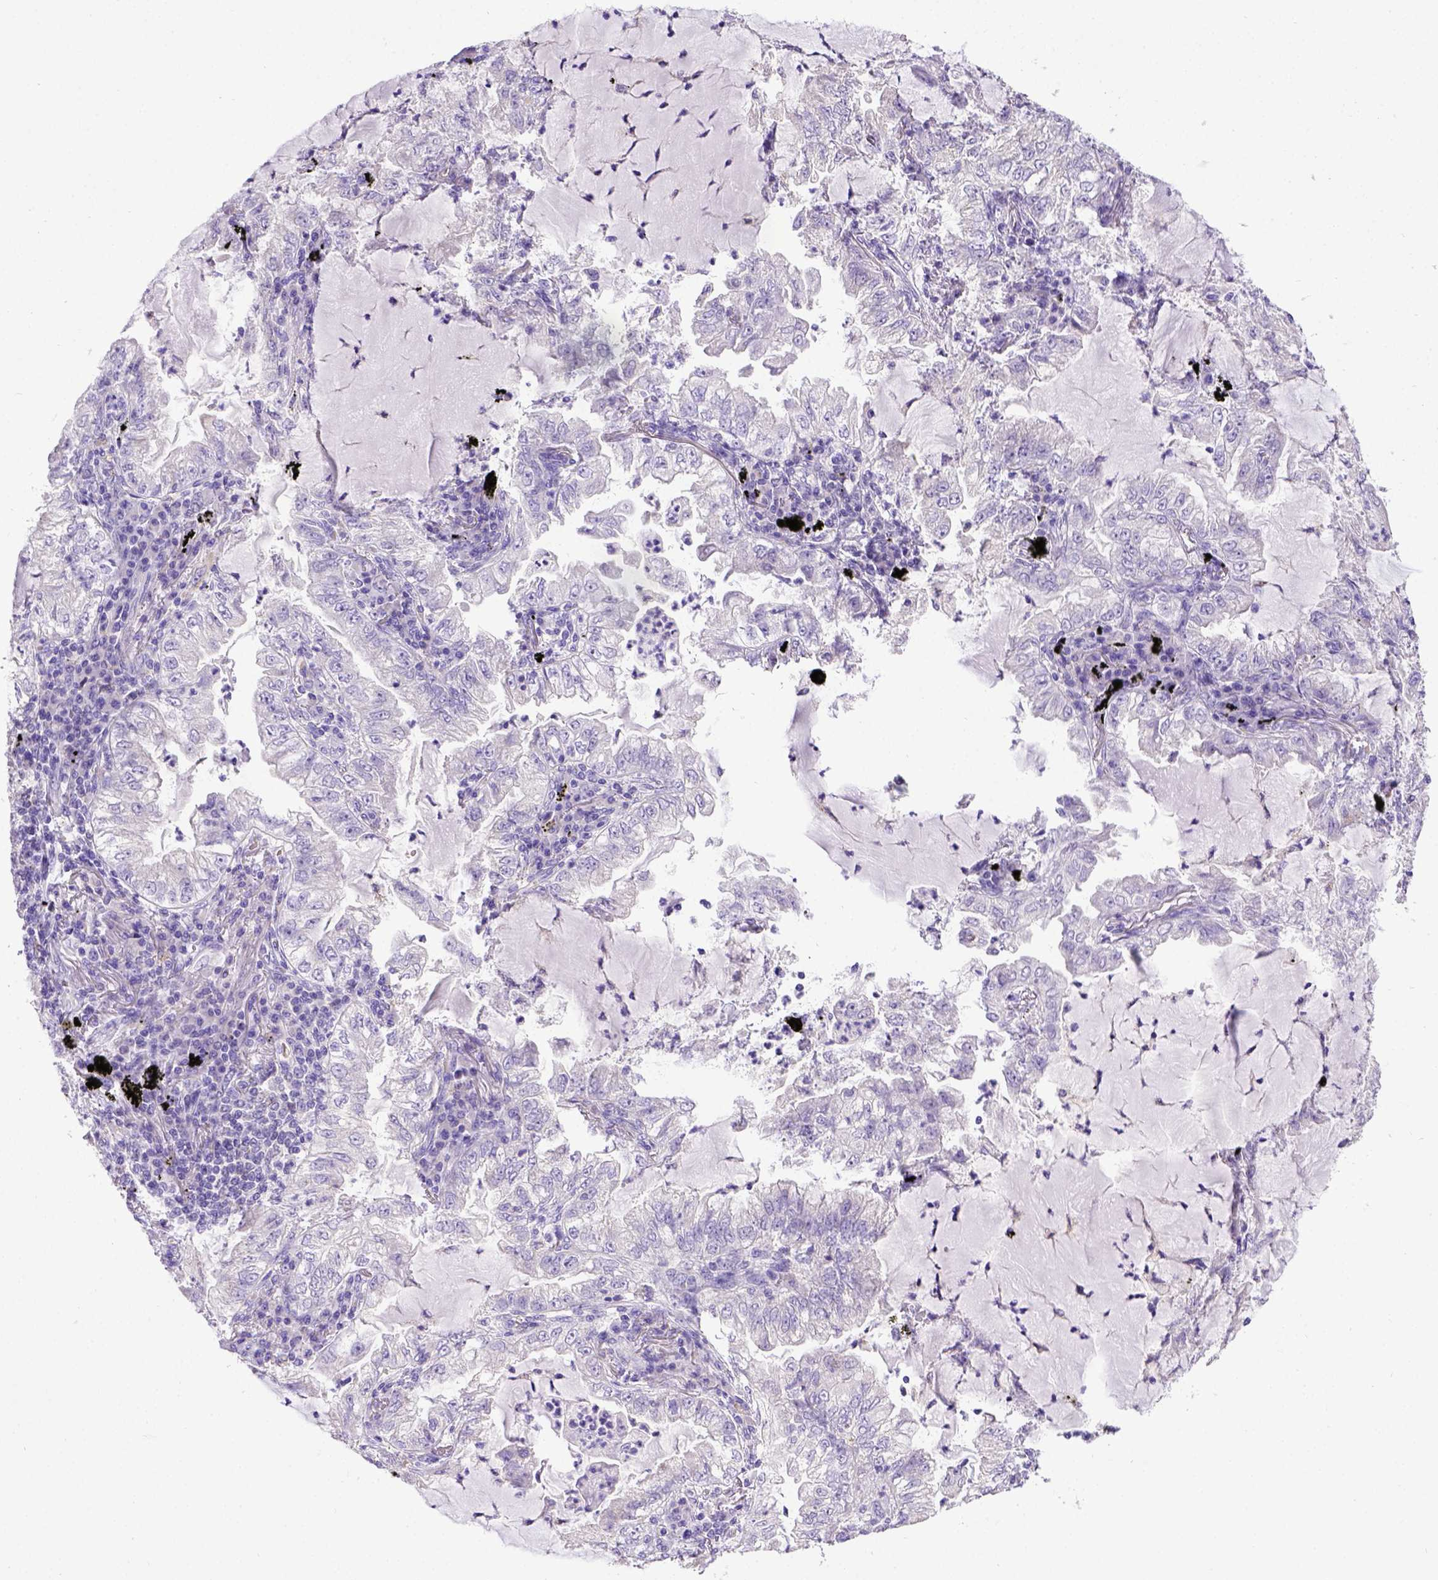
{"staining": {"intensity": "negative", "quantity": "none", "location": "none"}, "tissue": "lung cancer", "cell_type": "Tumor cells", "image_type": "cancer", "snomed": [{"axis": "morphology", "description": "Adenocarcinoma, NOS"}, {"axis": "topography", "description": "Lung"}], "caption": "Immunohistochemical staining of human adenocarcinoma (lung) displays no significant positivity in tumor cells.", "gene": "SPEF1", "patient": {"sex": "female", "age": 73}}